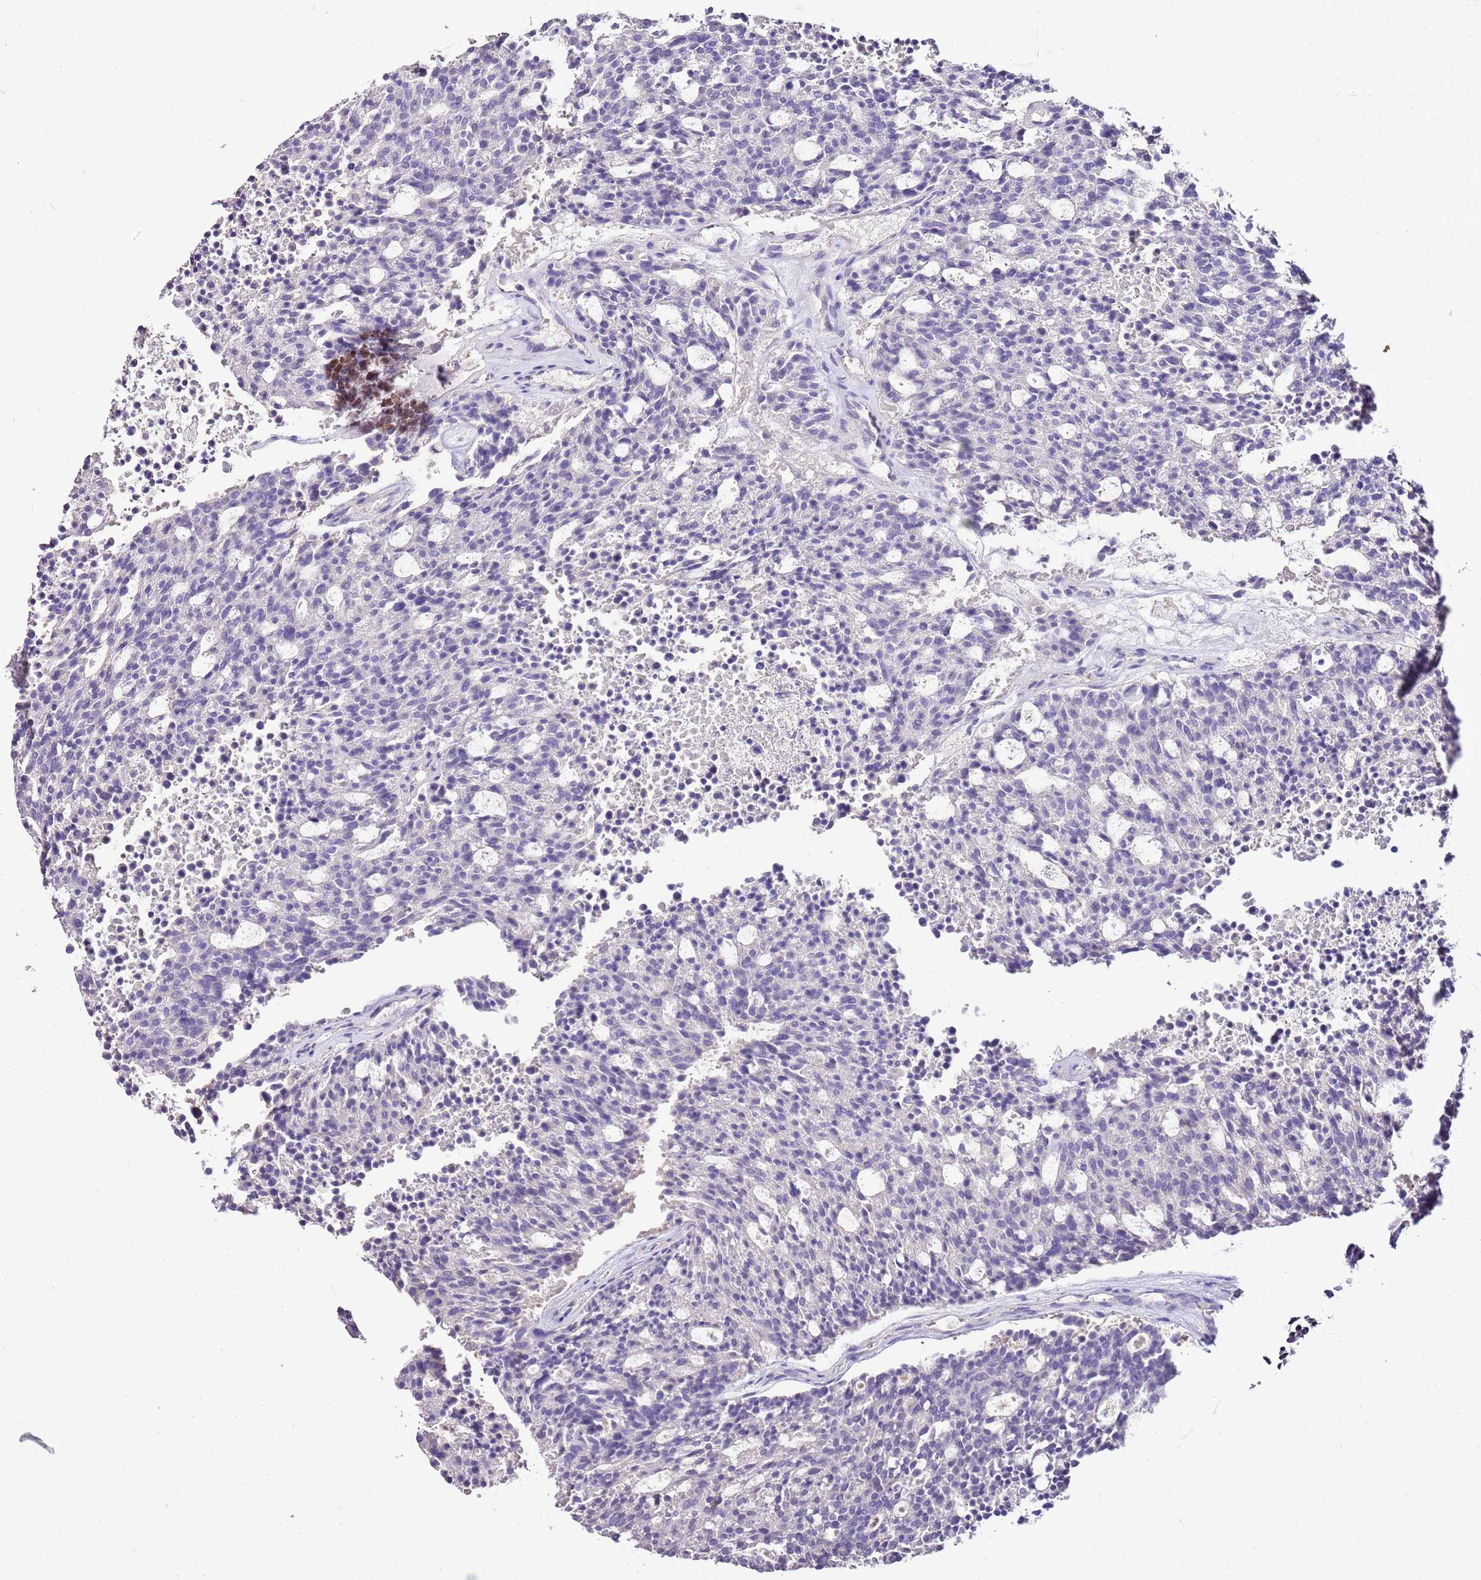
{"staining": {"intensity": "negative", "quantity": "none", "location": "none"}, "tissue": "carcinoid", "cell_type": "Tumor cells", "image_type": "cancer", "snomed": [{"axis": "morphology", "description": "Carcinoid, malignant, NOS"}, {"axis": "topography", "description": "Pancreas"}], "caption": "Malignant carcinoid was stained to show a protein in brown. There is no significant staining in tumor cells.", "gene": "IZUMO4", "patient": {"sex": "female", "age": 54}}